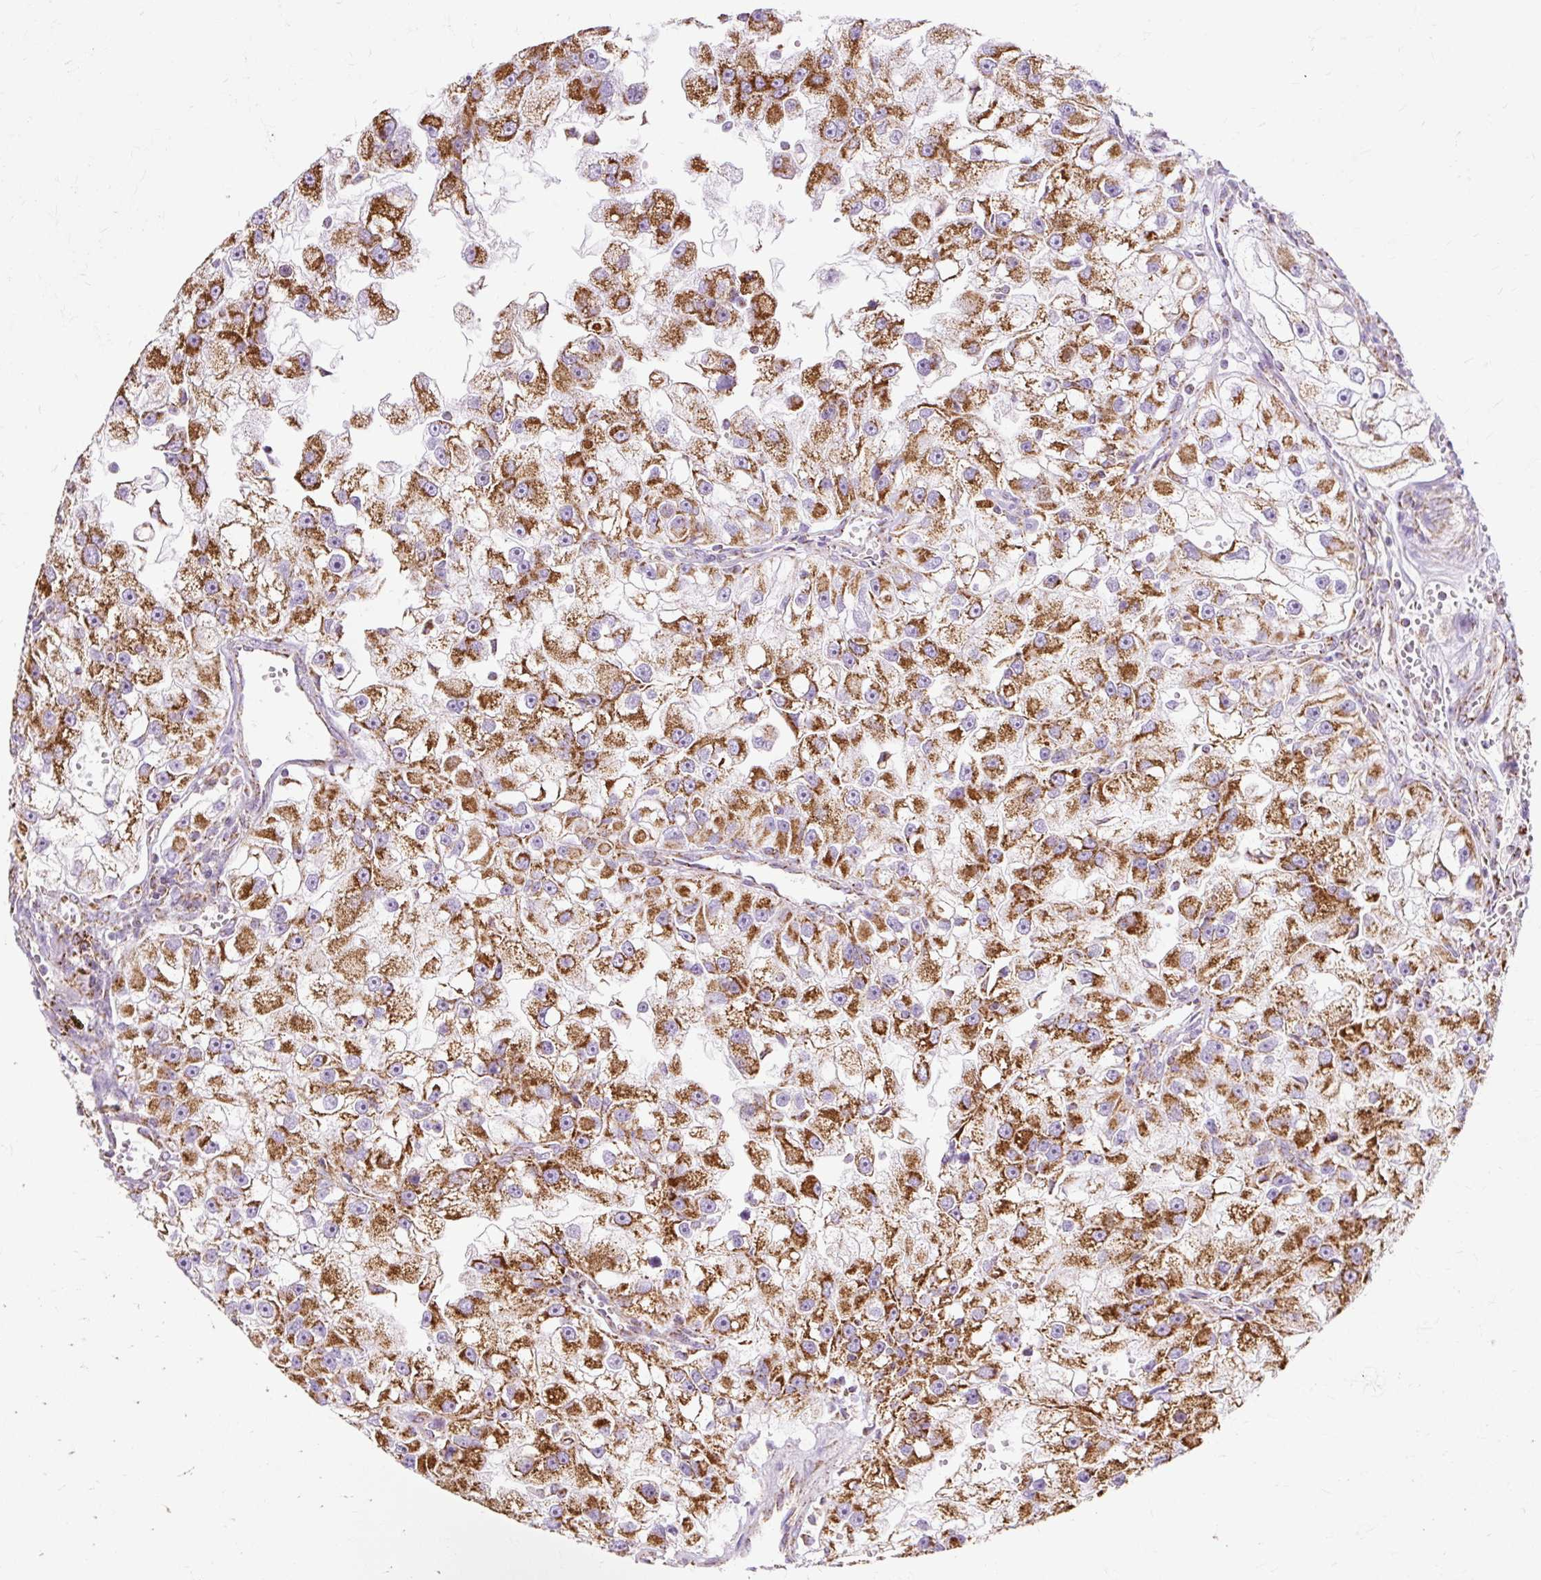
{"staining": {"intensity": "strong", "quantity": ">75%", "location": "cytoplasmic/membranous"}, "tissue": "renal cancer", "cell_type": "Tumor cells", "image_type": "cancer", "snomed": [{"axis": "morphology", "description": "Adenocarcinoma, NOS"}, {"axis": "topography", "description": "Kidney"}], "caption": "DAB (3,3'-diaminobenzidine) immunohistochemical staining of human renal cancer displays strong cytoplasmic/membranous protein staining in about >75% of tumor cells.", "gene": "DLAT", "patient": {"sex": "male", "age": 63}}